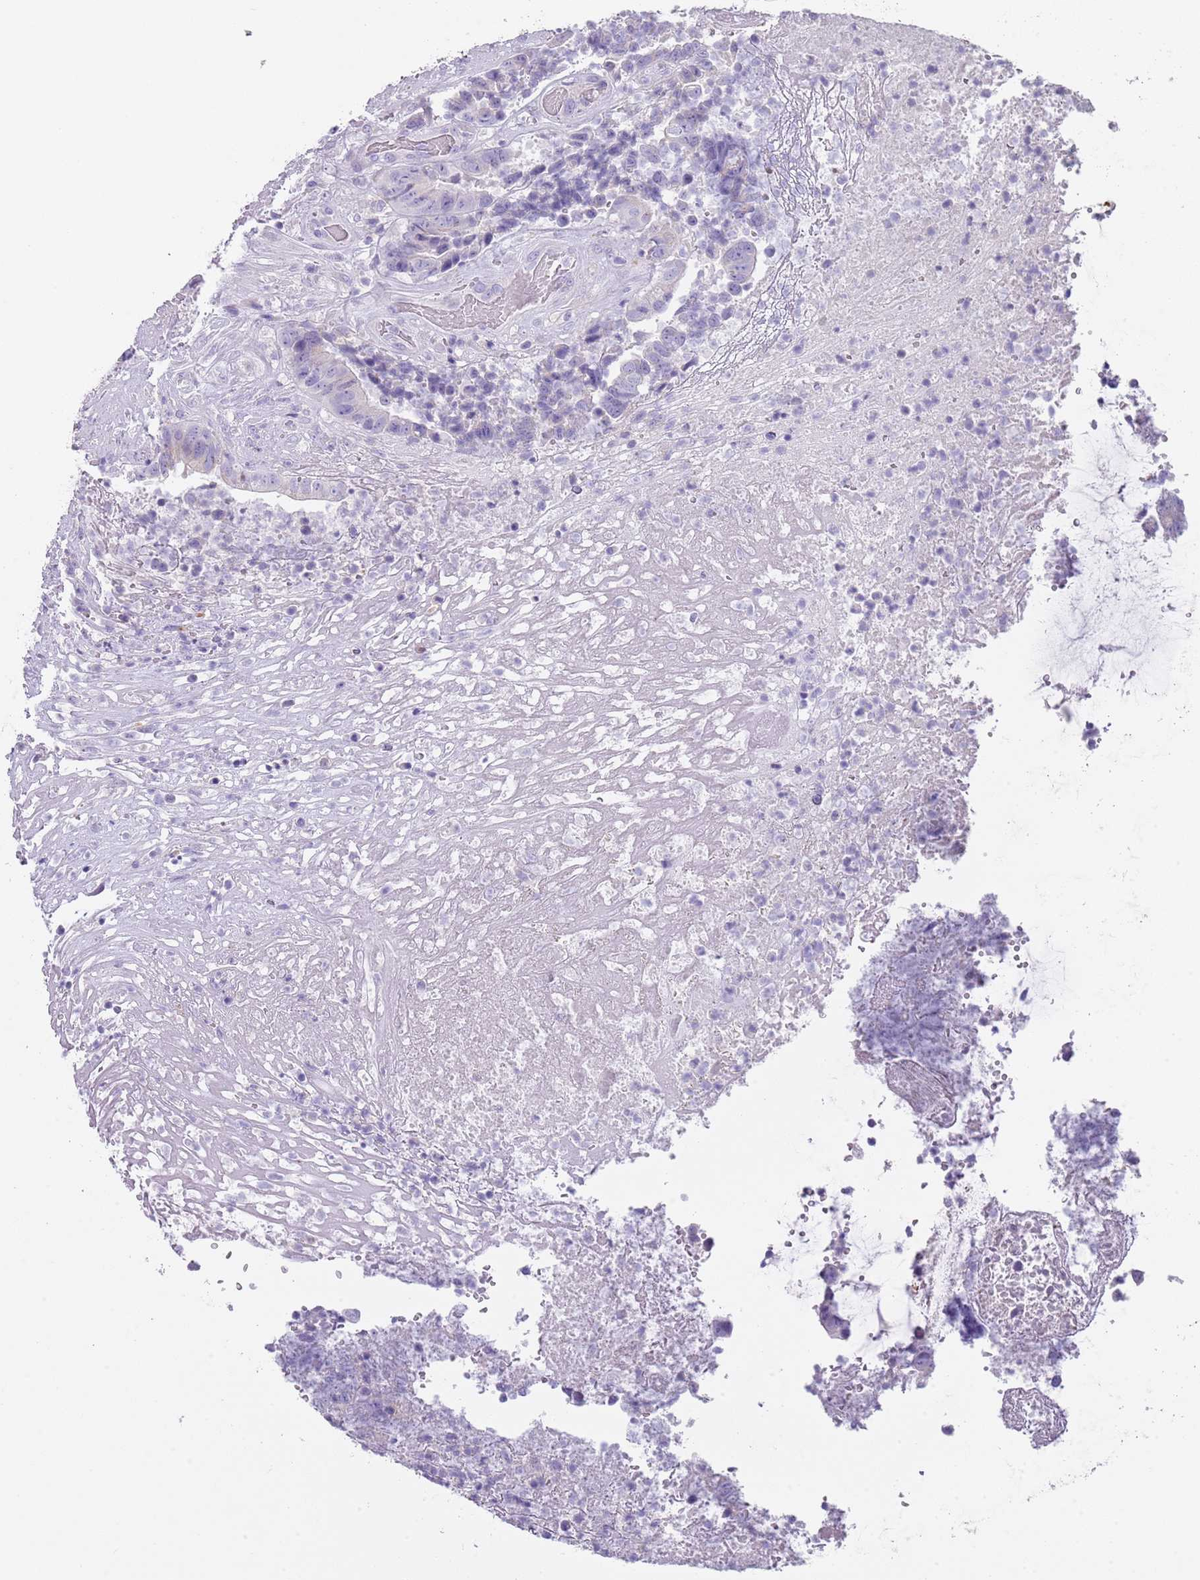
{"staining": {"intensity": "negative", "quantity": "none", "location": "none"}, "tissue": "colorectal cancer", "cell_type": "Tumor cells", "image_type": "cancer", "snomed": [{"axis": "morphology", "description": "Adenocarcinoma, NOS"}, {"axis": "topography", "description": "Rectum"}], "caption": "Image shows no protein staining in tumor cells of colorectal cancer tissue.", "gene": "NBPF20", "patient": {"sex": "male", "age": 72}}